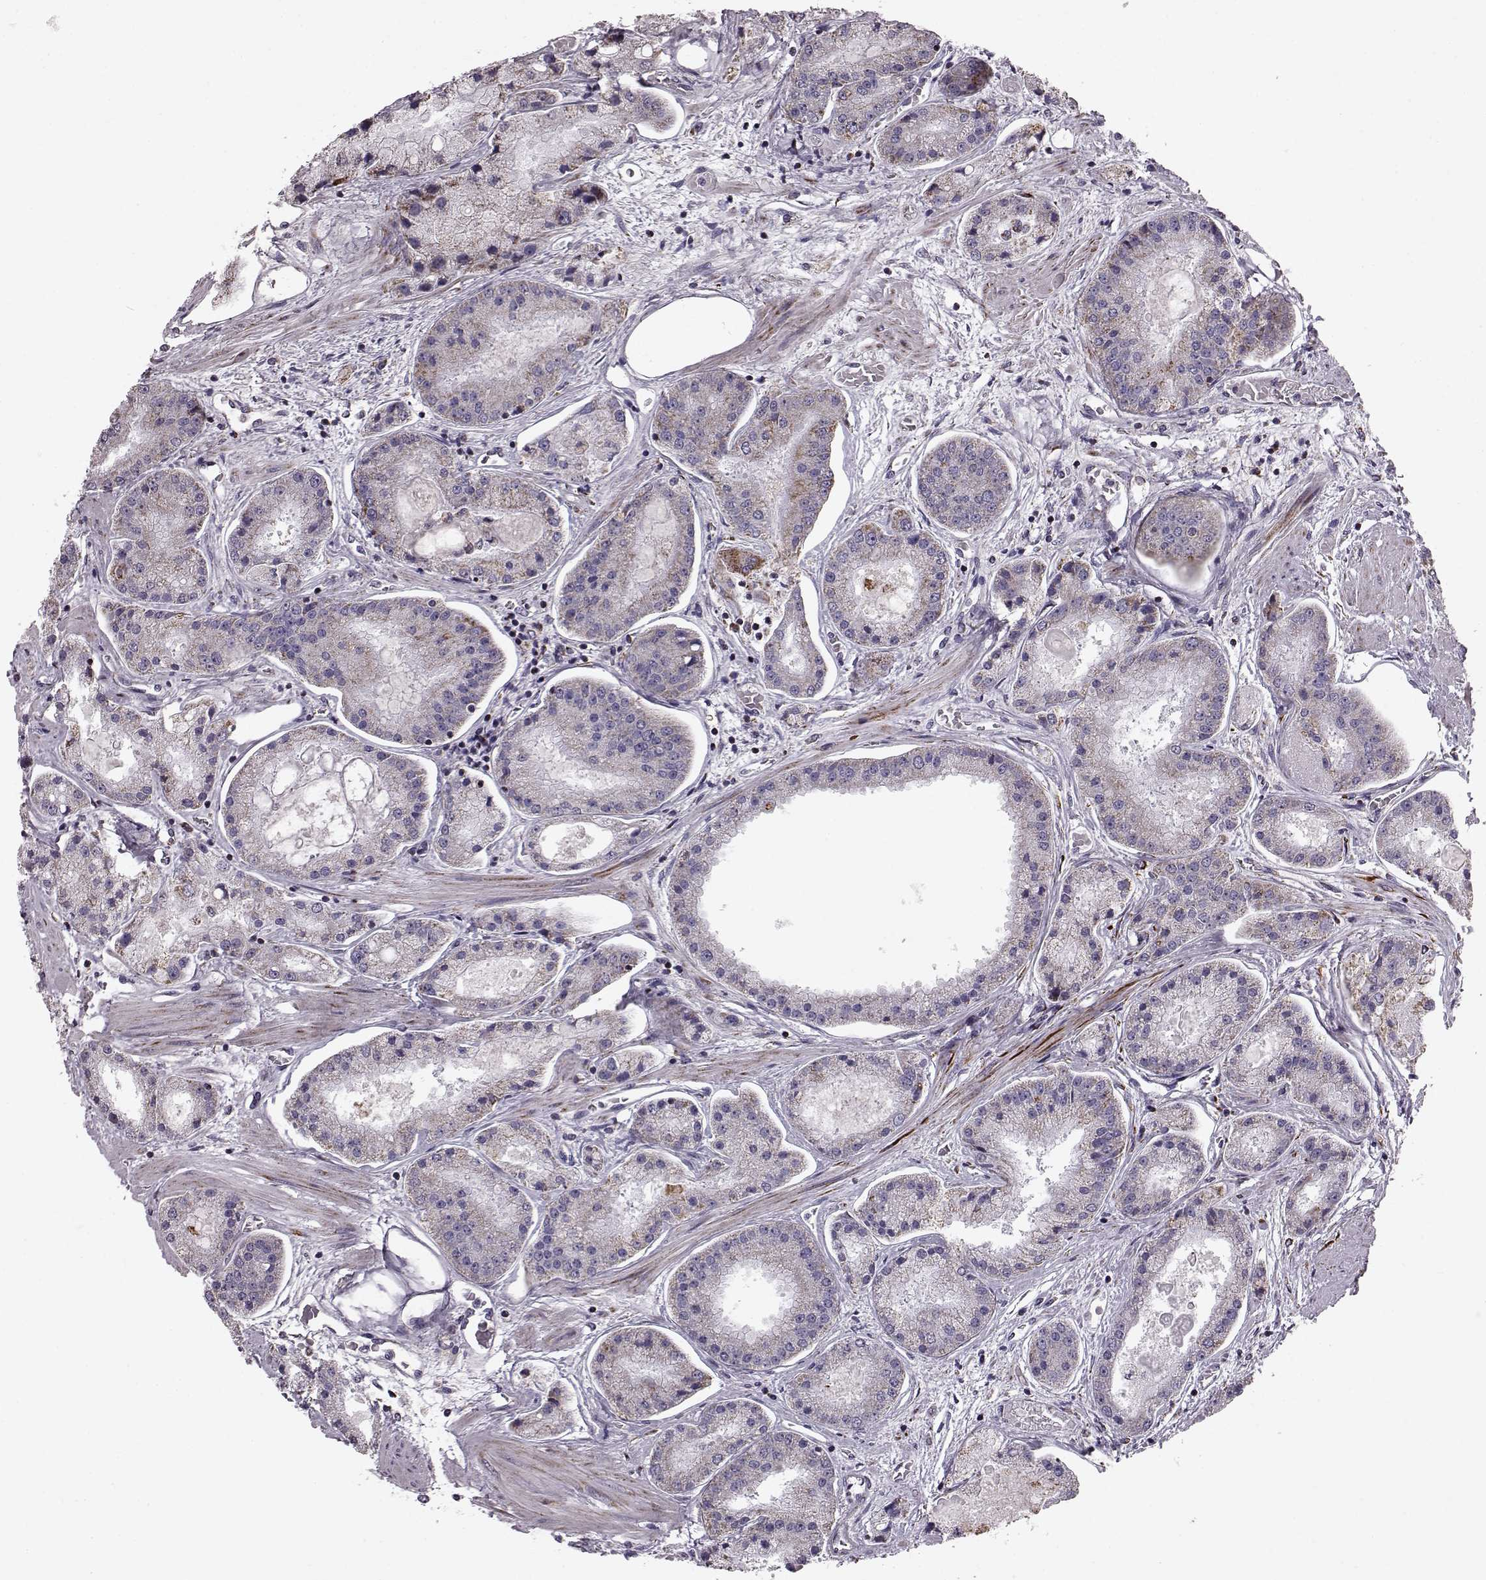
{"staining": {"intensity": "moderate", "quantity": "25%-75%", "location": "cytoplasmic/membranous"}, "tissue": "prostate cancer", "cell_type": "Tumor cells", "image_type": "cancer", "snomed": [{"axis": "morphology", "description": "Adenocarcinoma, High grade"}, {"axis": "topography", "description": "Prostate"}], "caption": "Prostate cancer stained with a protein marker reveals moderate staining in tumor cells.", "gene": "ATP5MF", "patient": {"sex": "male", "age": 67}}